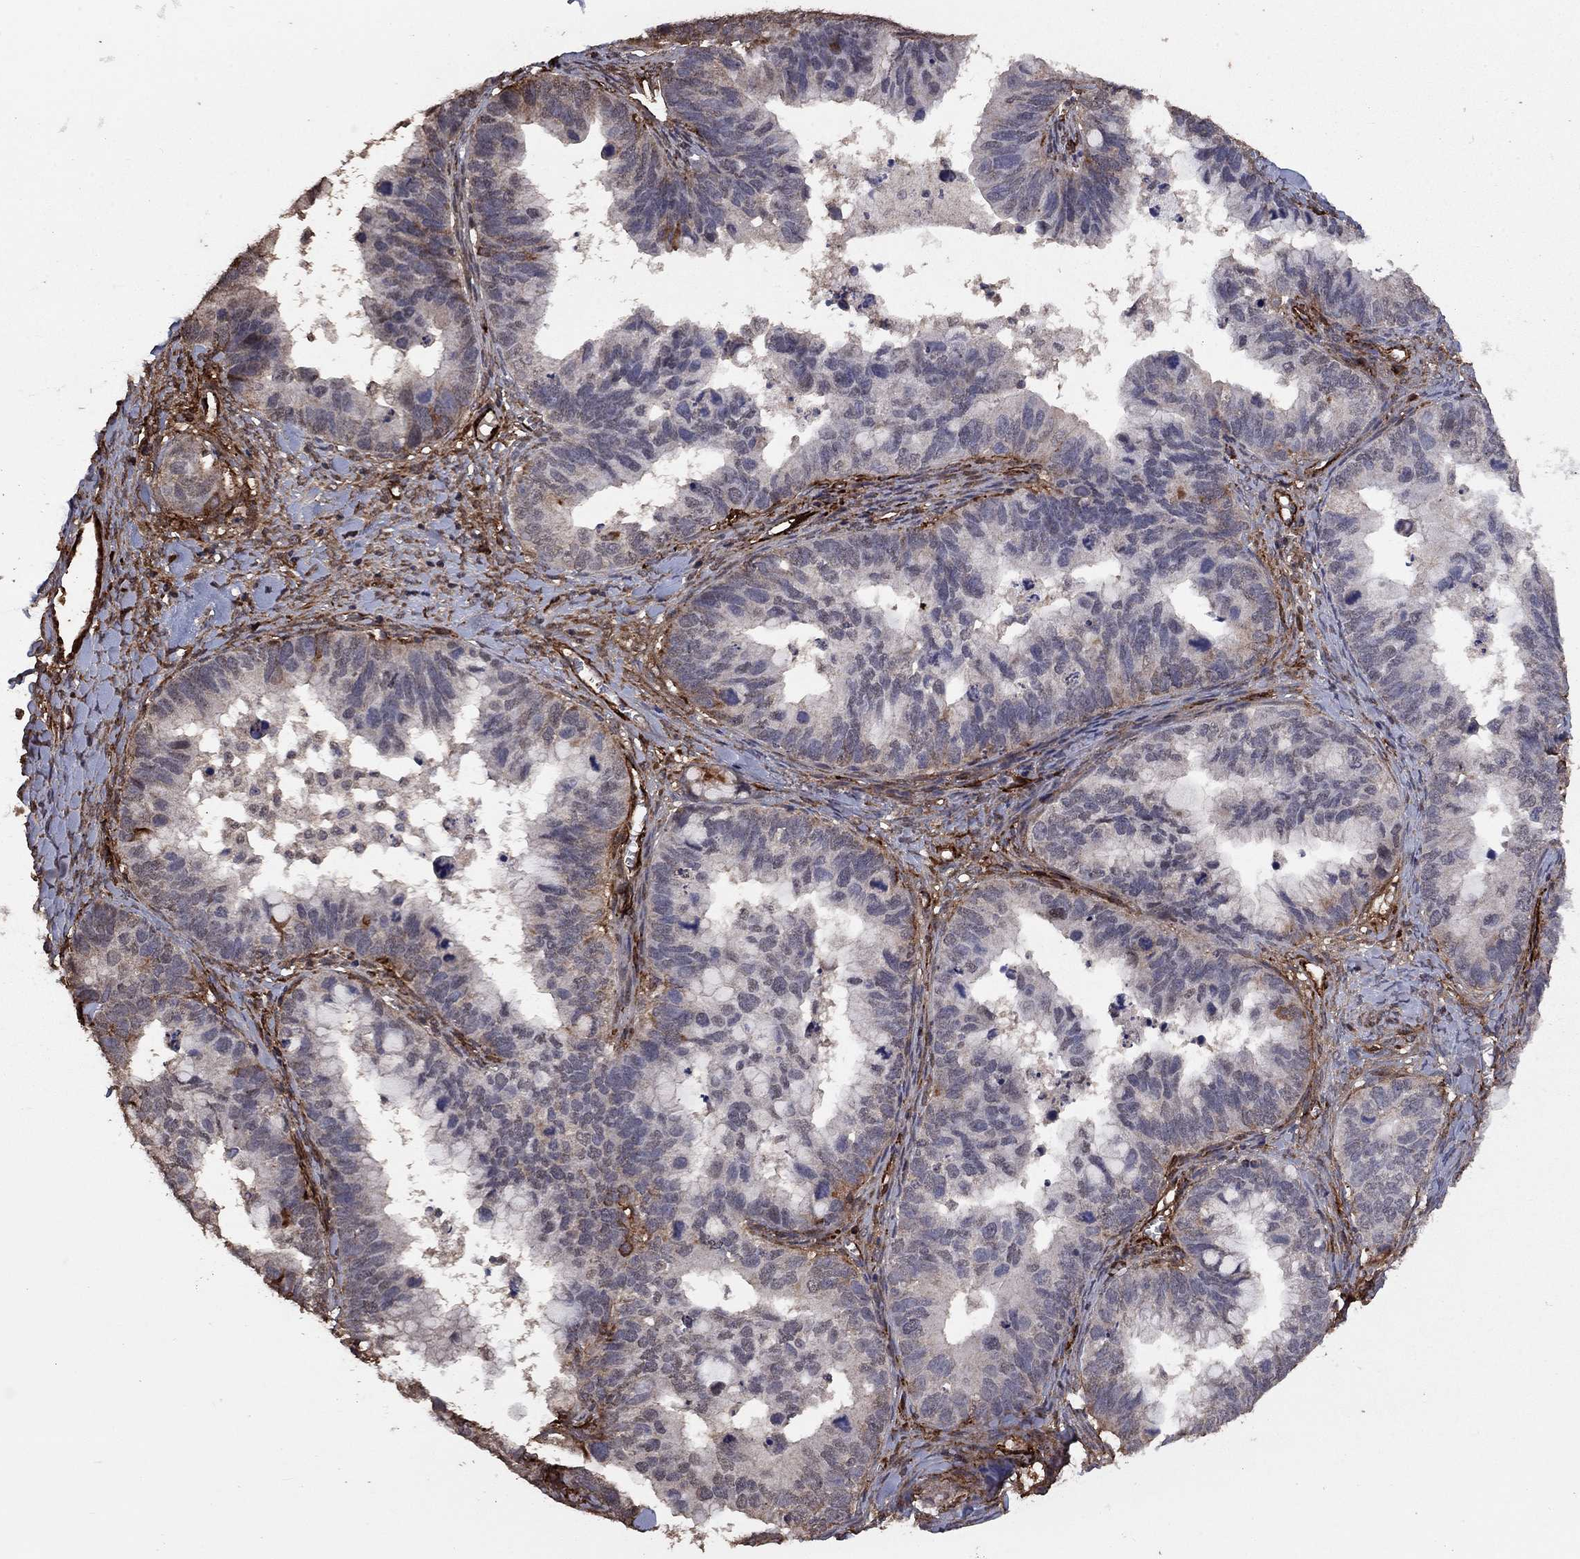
{"staining": {"intensity": "negative", "quantity": "none", "location": "none"}, "tissue": "ovarian cancer", "cell_type": "Tumor cells", "image_type": "cancer", "snomed": [{"axis": "morphology", "description": "Cystadenocarcinoma, mucinous, NOS"}, {"axis": "topography", "description": "Ovary"}], "caption": "Tumor cells are negative for brown protein staining in mucinous cystadenocarcinoma (ovarian).", "gene": "COL18A1", "patient": {"sex": "female", "age": 76}}